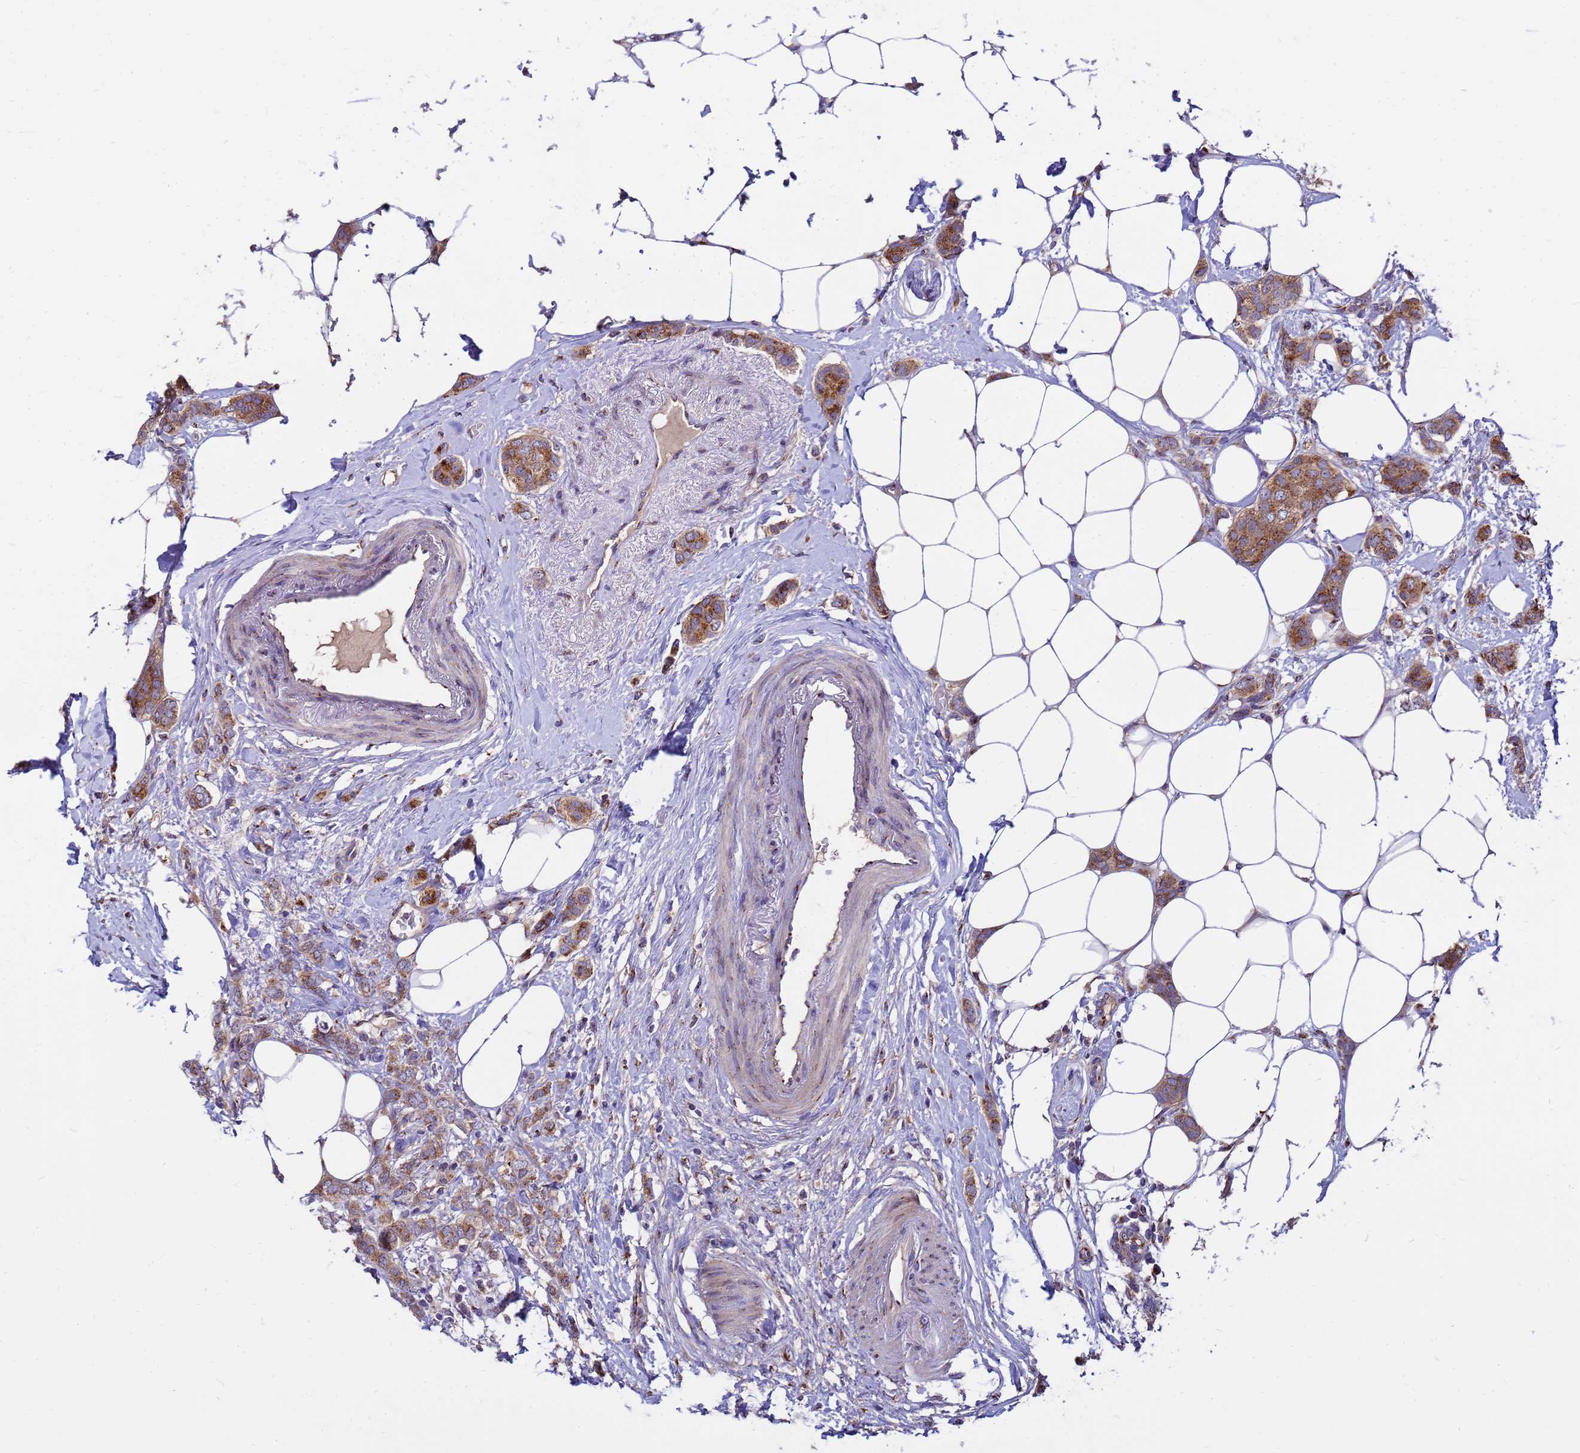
{"staining": {"intensity": "moderate", "quantity": ">75%", "location": "cytoplasmic/membranous"}, "tissue": "breast cancer", "cell_type": "Tumor cells", "image_type": "cancer", "snomed": [{"axis": "morphology", "description": "Duct carcinoma"}, {"axis": "topography", "description": "Breast"}], "caption": "There is medium levels of moderate cytoplasmic/membranous expression in tumor cells of intraductal carcinoma (breast), as demonstrated by immunohistochemical staining (brown color).", "gene": "HPS3", "patient": {"sex": "female", "age": 72}}